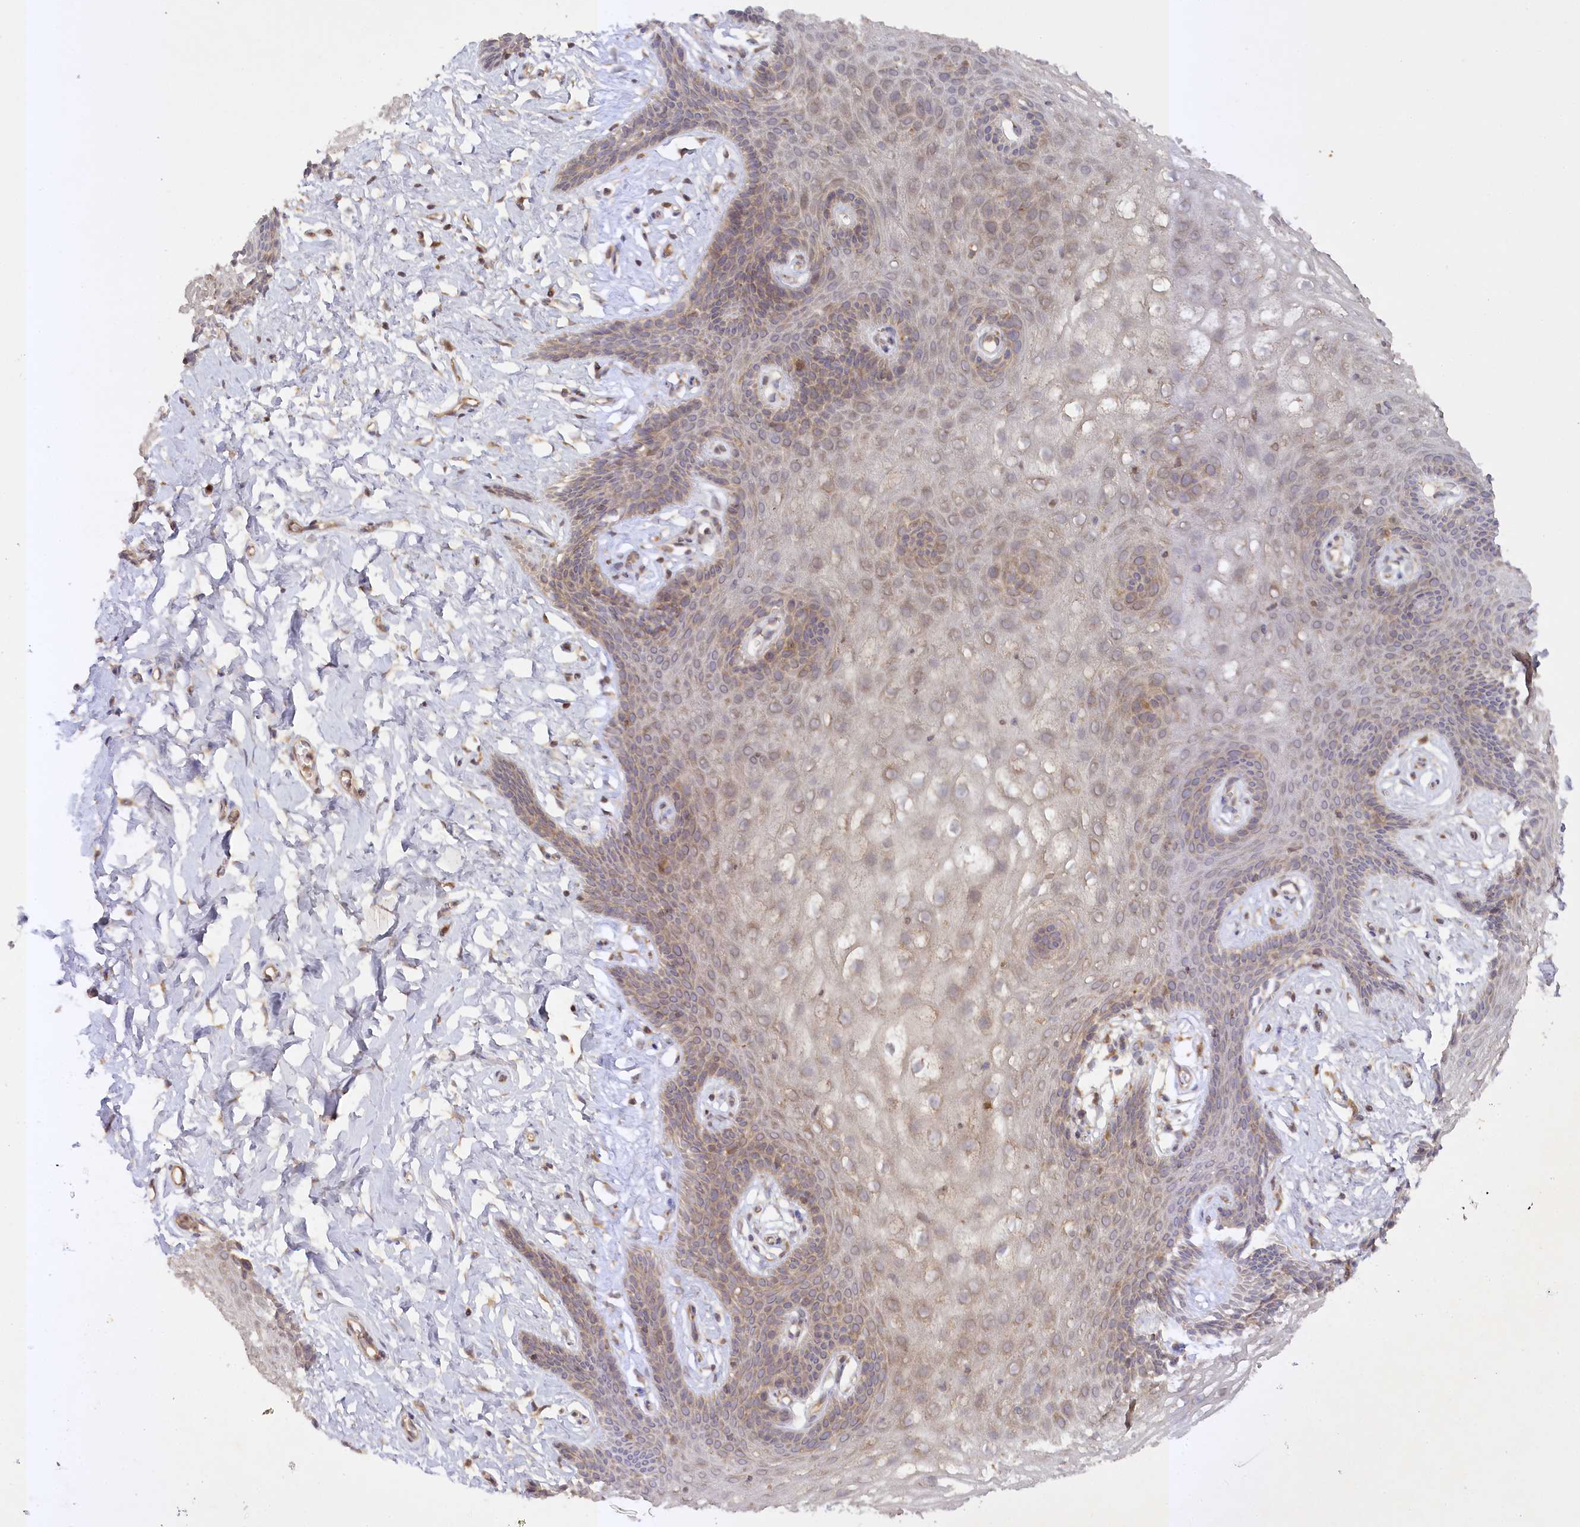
{"staining": {"intensity": "moderate", "quantity": "25%-75%", "location": "cytoplasmic/membranous"}, "tissue": "vagina", "cell_type": "Squamous epithelial cells", "image_type": "normal", "snomed": [{"axis": "morphology", "description": "Normal tissue, NOS"}, {"axis": "topography", "description": "Vagina"}, {"axis": "topography", "description": "Cervix"}], "caption": "Approximately 25%-75% of squamous epithelial cells in unremarkable human vagina reveal moderate cytoplasmic/membranous protein staining as visualized by brown immunohistochemical staining.", "gene": "TRAF3IP1", "patient": {"sex": "female", "age": 40}}